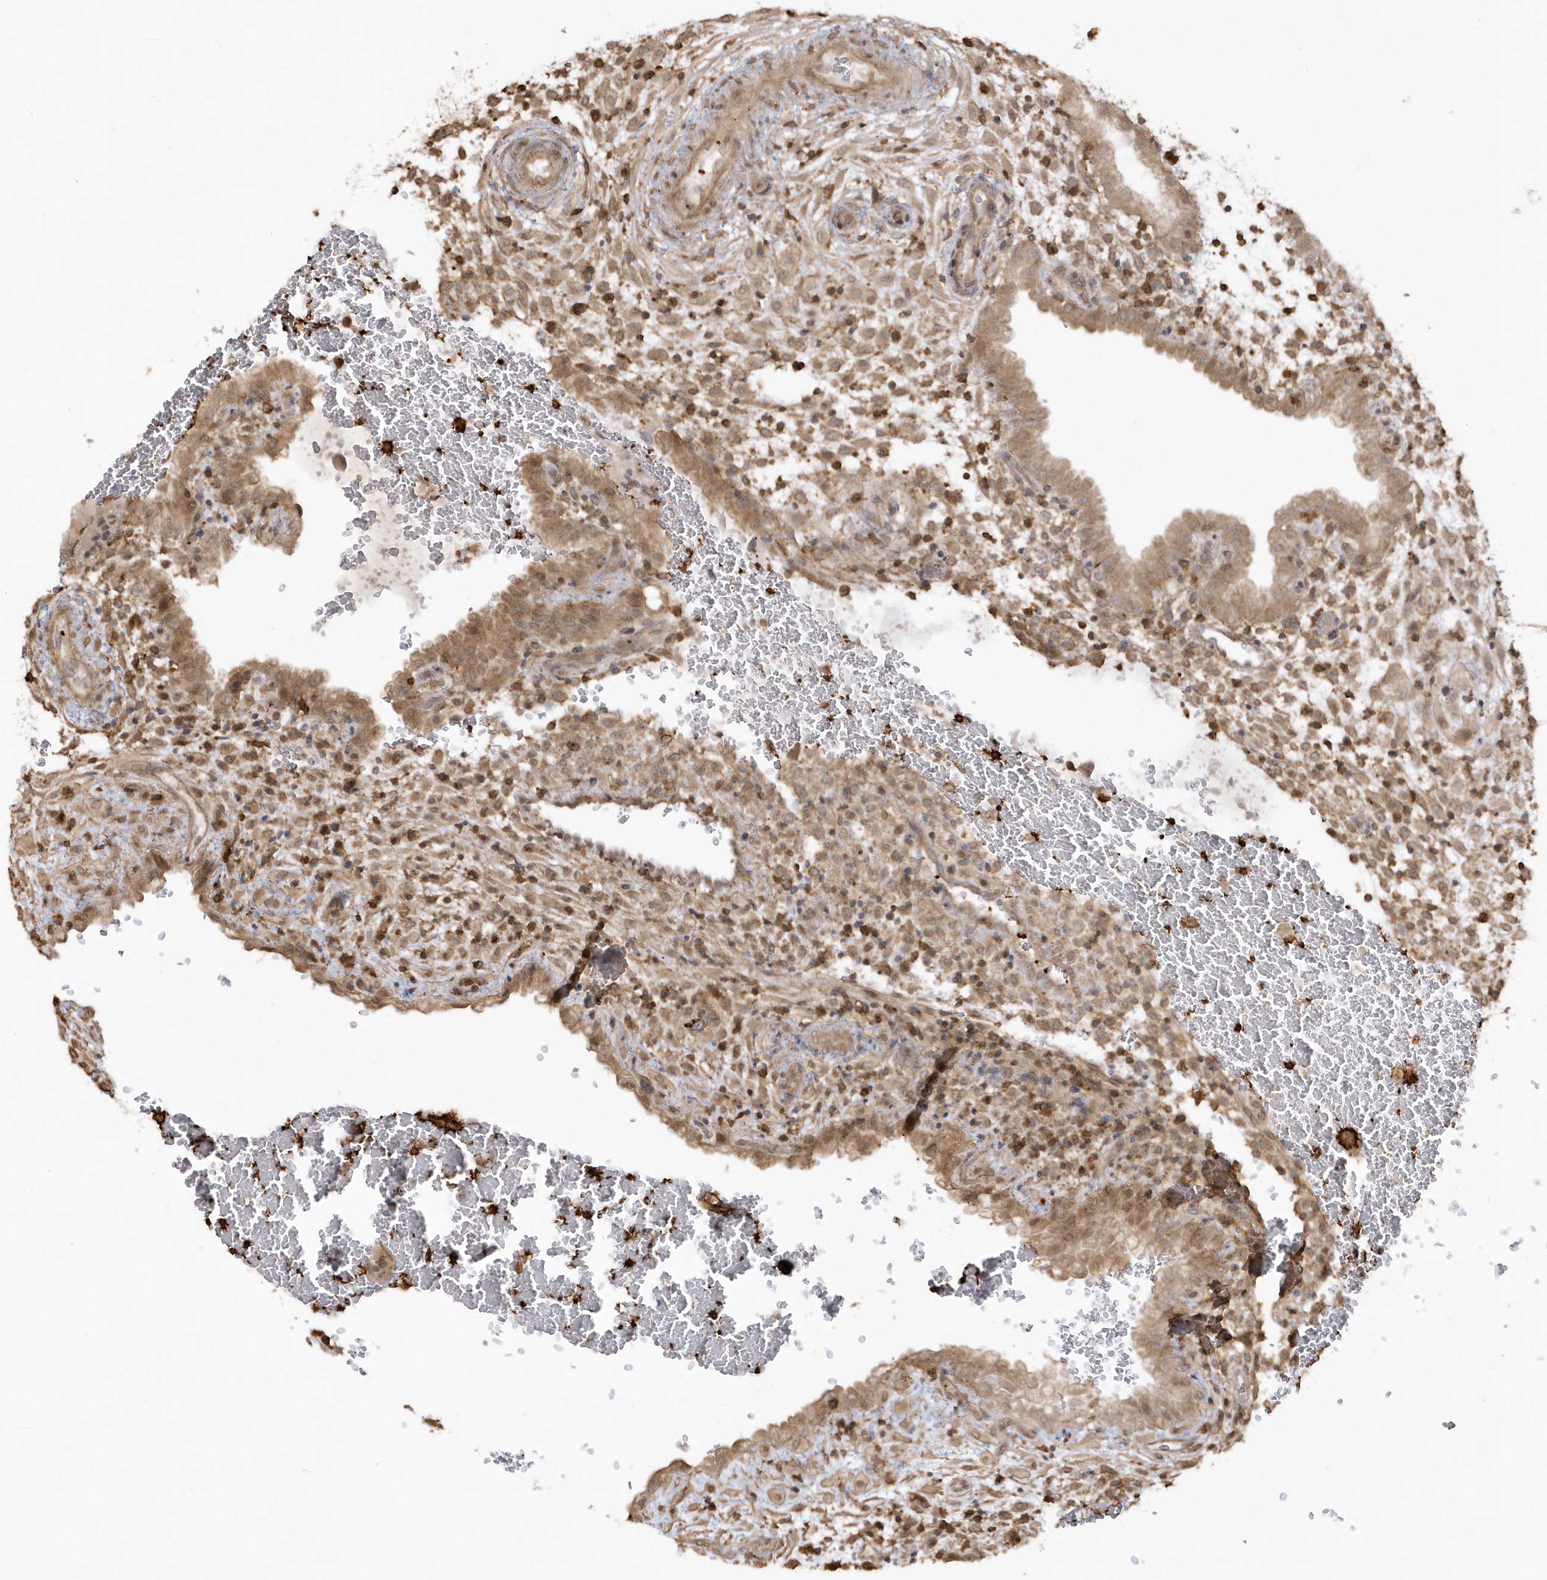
{"staining": {"intensity": "moderate", "quantity": "<25%", "location": "cytoplasmic/membranous"}, "tissue": "placenta", "cell_type": "Trophoblastic cells", "image_type": "normal", "snomed": [{"axis": "morphology", "description": "Normal tissue, NOS"}, {"axis": "topography", "description": "Placenta"}], "caption": "IHC micrograph of benign placenta stained for a protein (brown), which reveals low levels of moderate cytoplasmic/membranous positivity in about <25% of trophoblastic cells.", "gene": "BSN", "patient": {"sex": "female", "age": 35}}